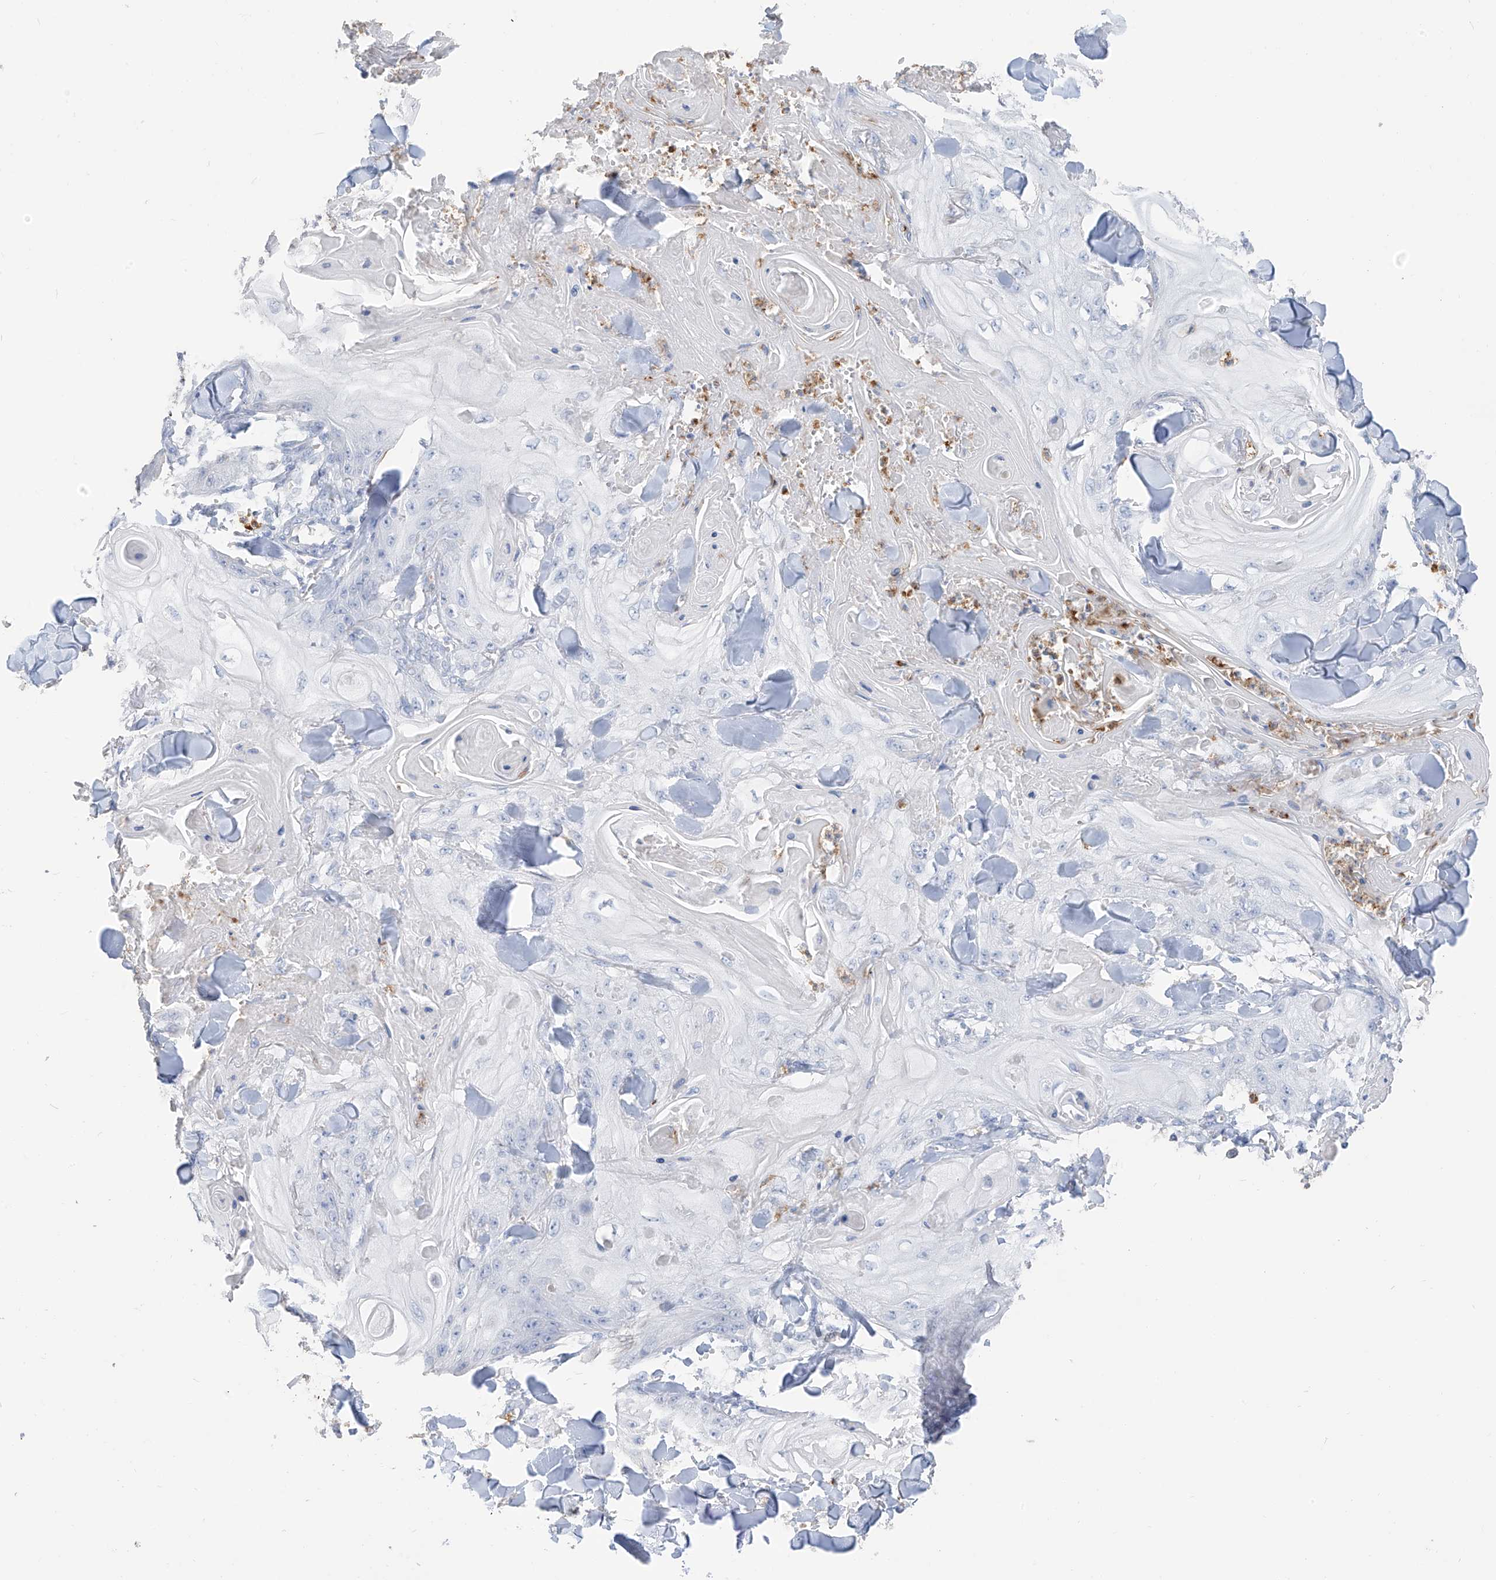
{"staining": {"intensity": "negative", "quantity": "none", "location": "none"}, "tissue": "skin cancer", "cell_type": "Tumor cells", "image_type": "cancer", "snomed": [{"axis": "morphology", "description": "Squamous cell carcinoma, NOS"}, {"axis": "topography", "description": "Skin"}], "caption": "The photomicrograph shows no staining of tumor cells in skin cancer (squamous cell carcinoma).", "gene": "PAFAH1B3", "patient": {"sex": "male", "age": 74}}